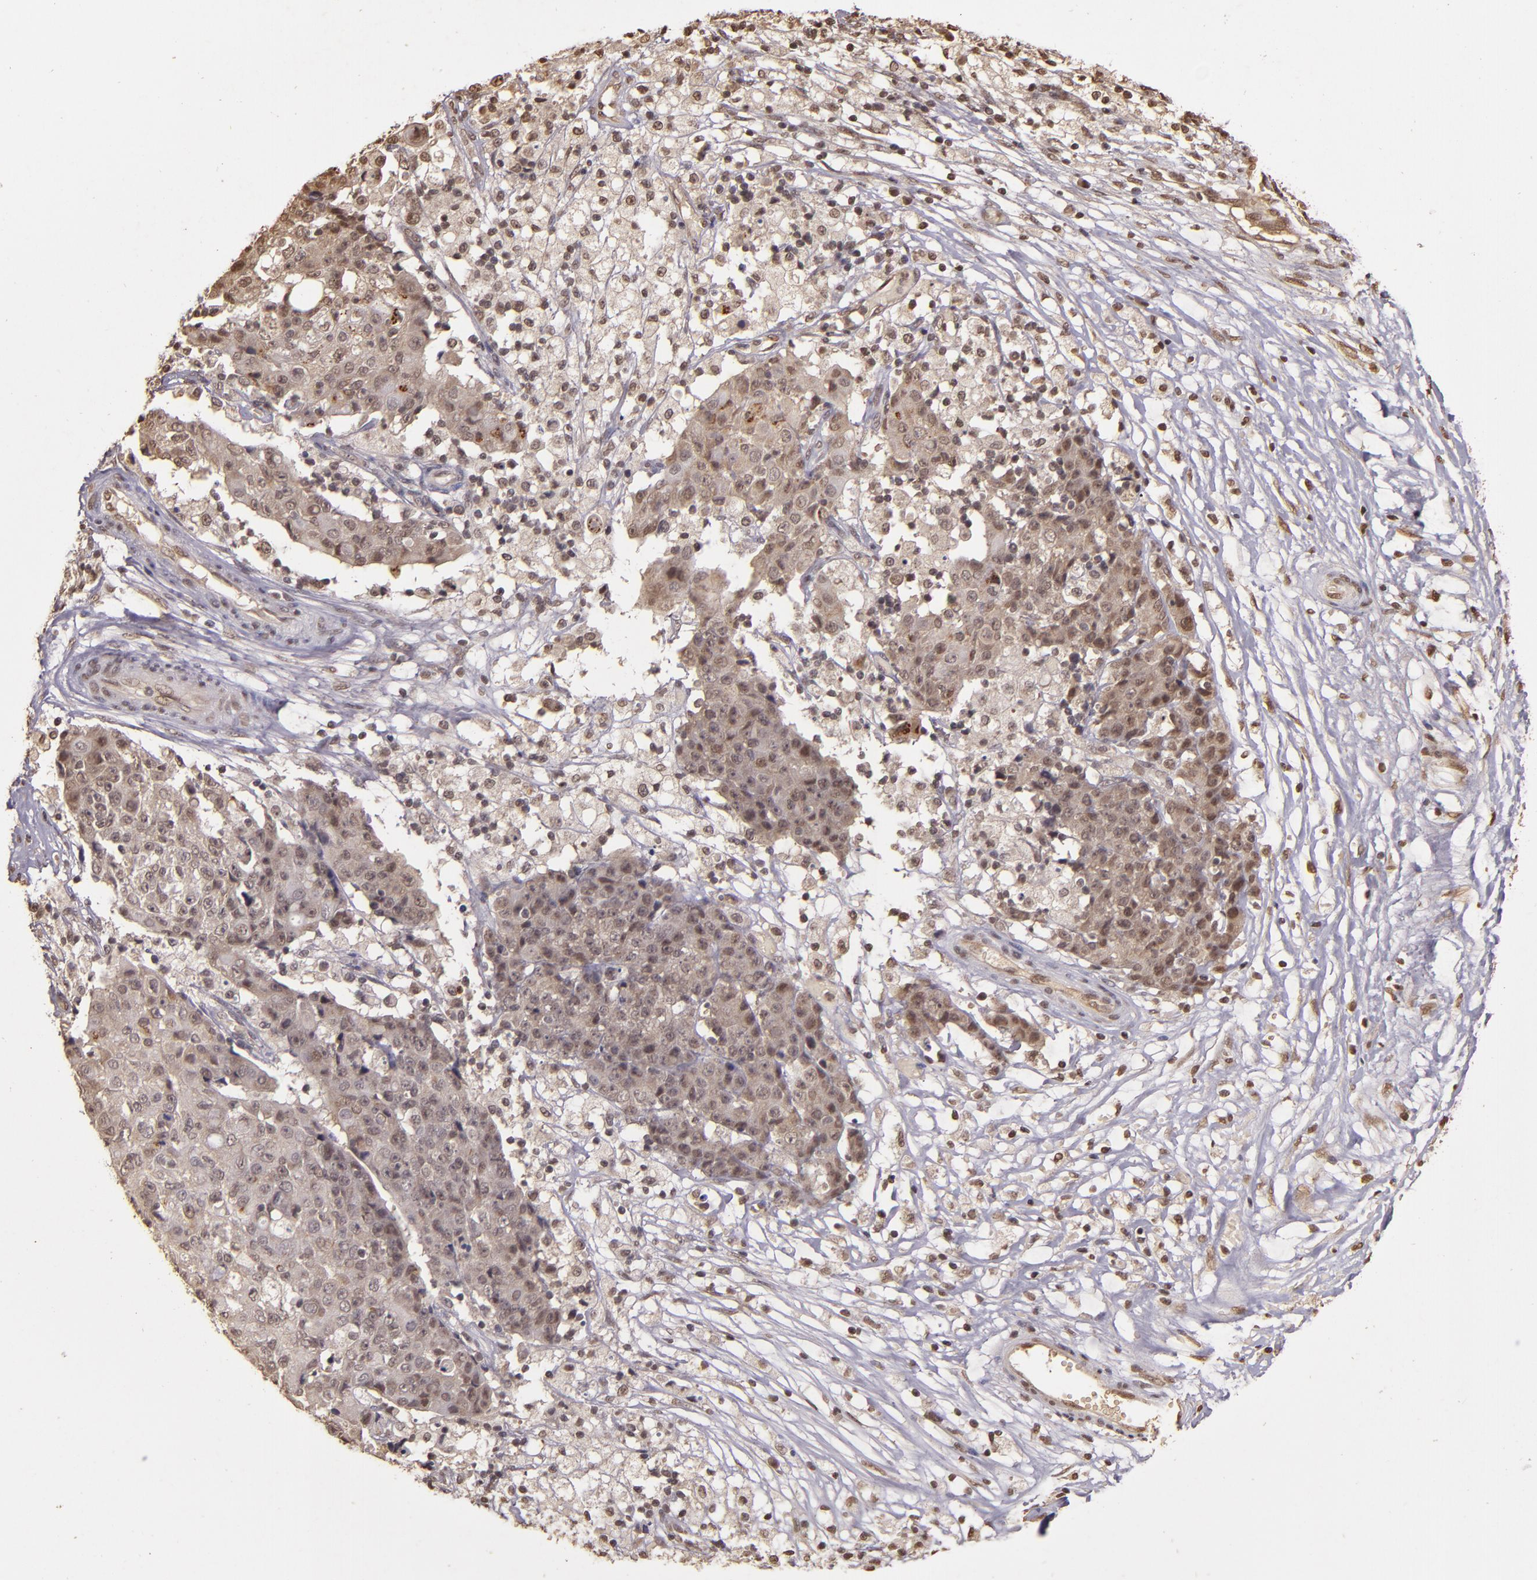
{"staining": {"intensity": "moderate", "quantity": ">75%", "location": "cytoplasmic/membranous,nuclear"}, "tissue": "ovarian cancer", "cell_type": "Tumor cells", "image_type": "cancer", "snomed": [{"axis": "morphology", "description": "Carcinoma, endometroid"}, {"axis": "topography", "description": "Ovary"}], "caption": "Protein staining of ovarian cancer tissue shows moderate cytoplasmic/membranous and nuclear positivity in approximately >75% of tumor cells.", "gene": "CUL1", "patient": {"sex": "female", "age": 42}}